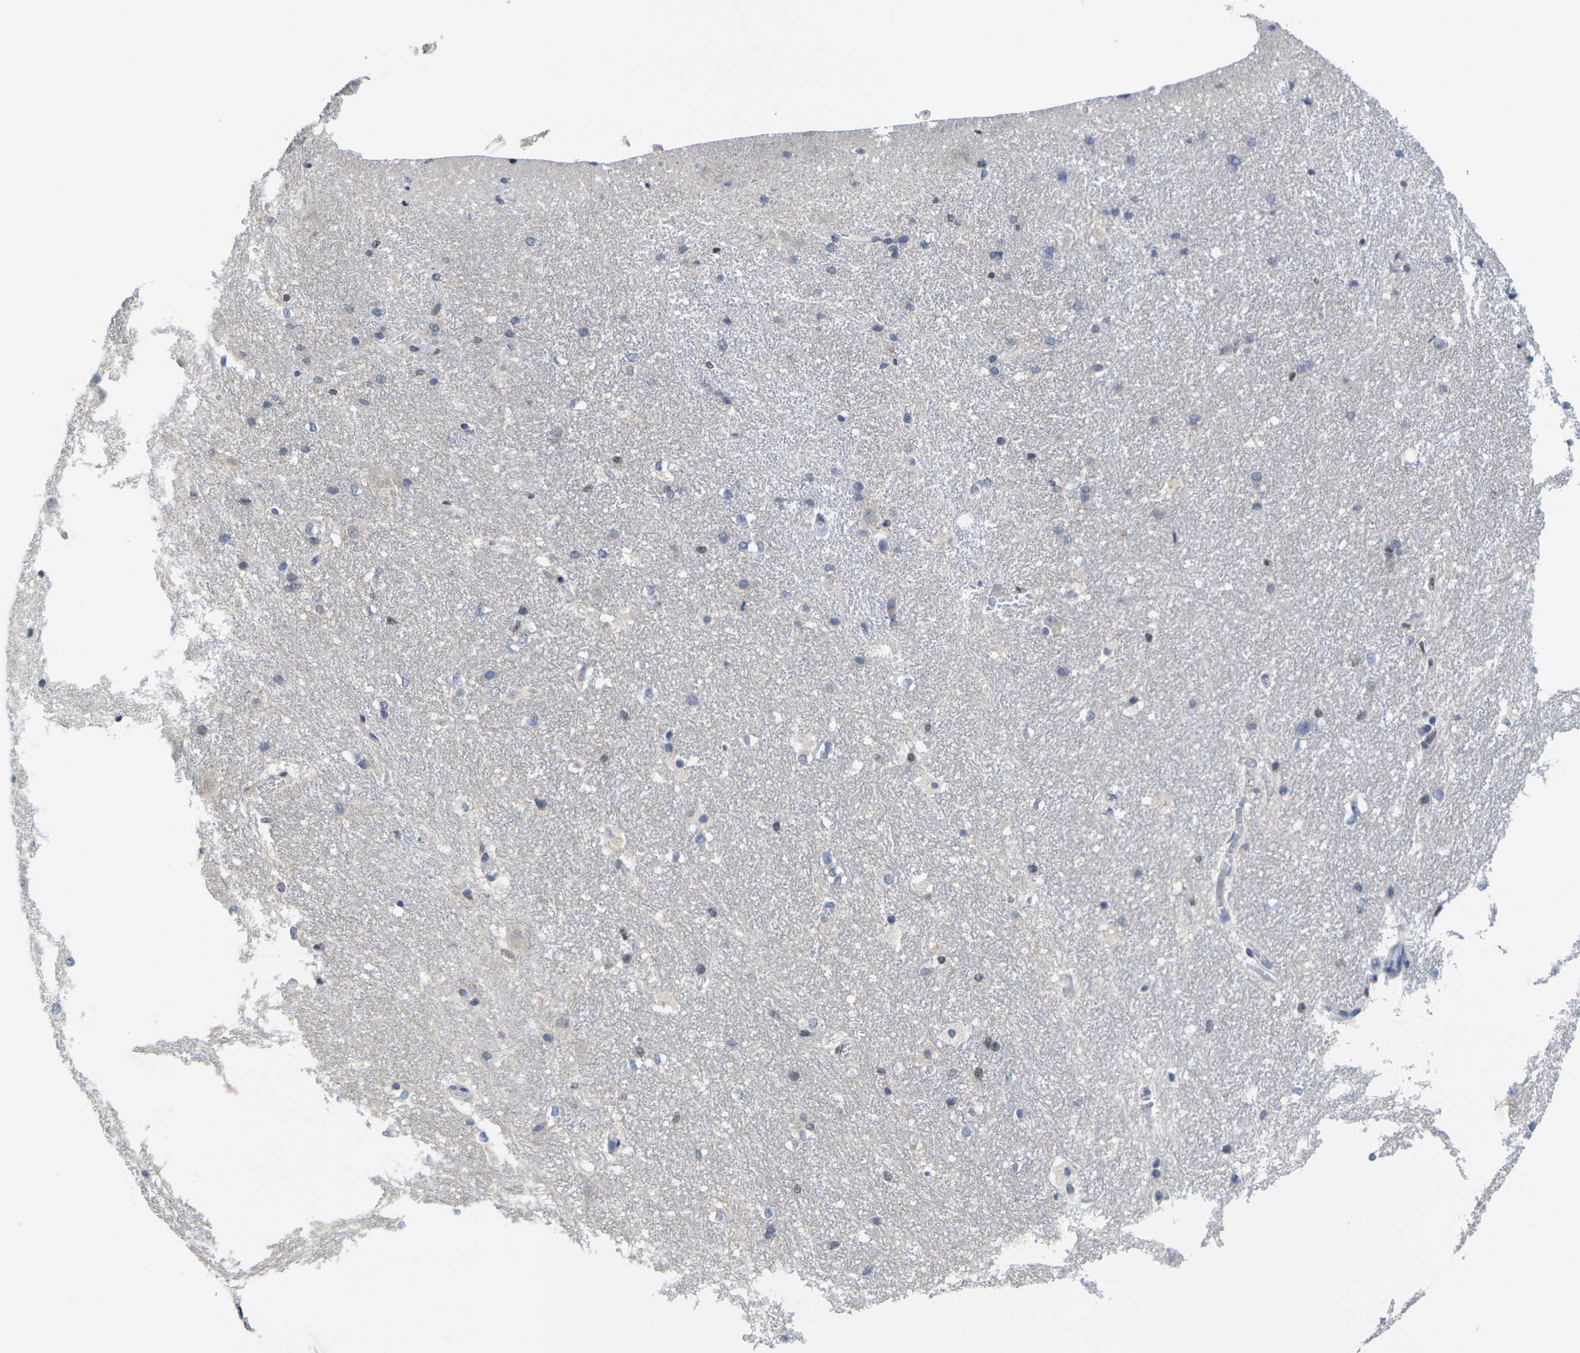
{"staining": {"intensity": "negative", "quantity": "none", "location": "none"}, "tissue": "hippocampus", "cell_type": "Glial cells", "image_type": "normal", "snomed": [{"axis": "morphology", "description": "Normal tissue, NOS"}, {"axis": "topography", "description": "Hippocampus"}], "caption": "This histopathology image is of normal hippocampus stained with IHC to label a protein in brown with the nuclei are counter-stained blue. There is no expression in glial cells. (DAB (3,3'-diaminobenzidine) immunohistochemistry visualized using brightfield microscopy, high magnification).", "gene": "IKZF1", "patient": {"sex": "female", "age": 19}}